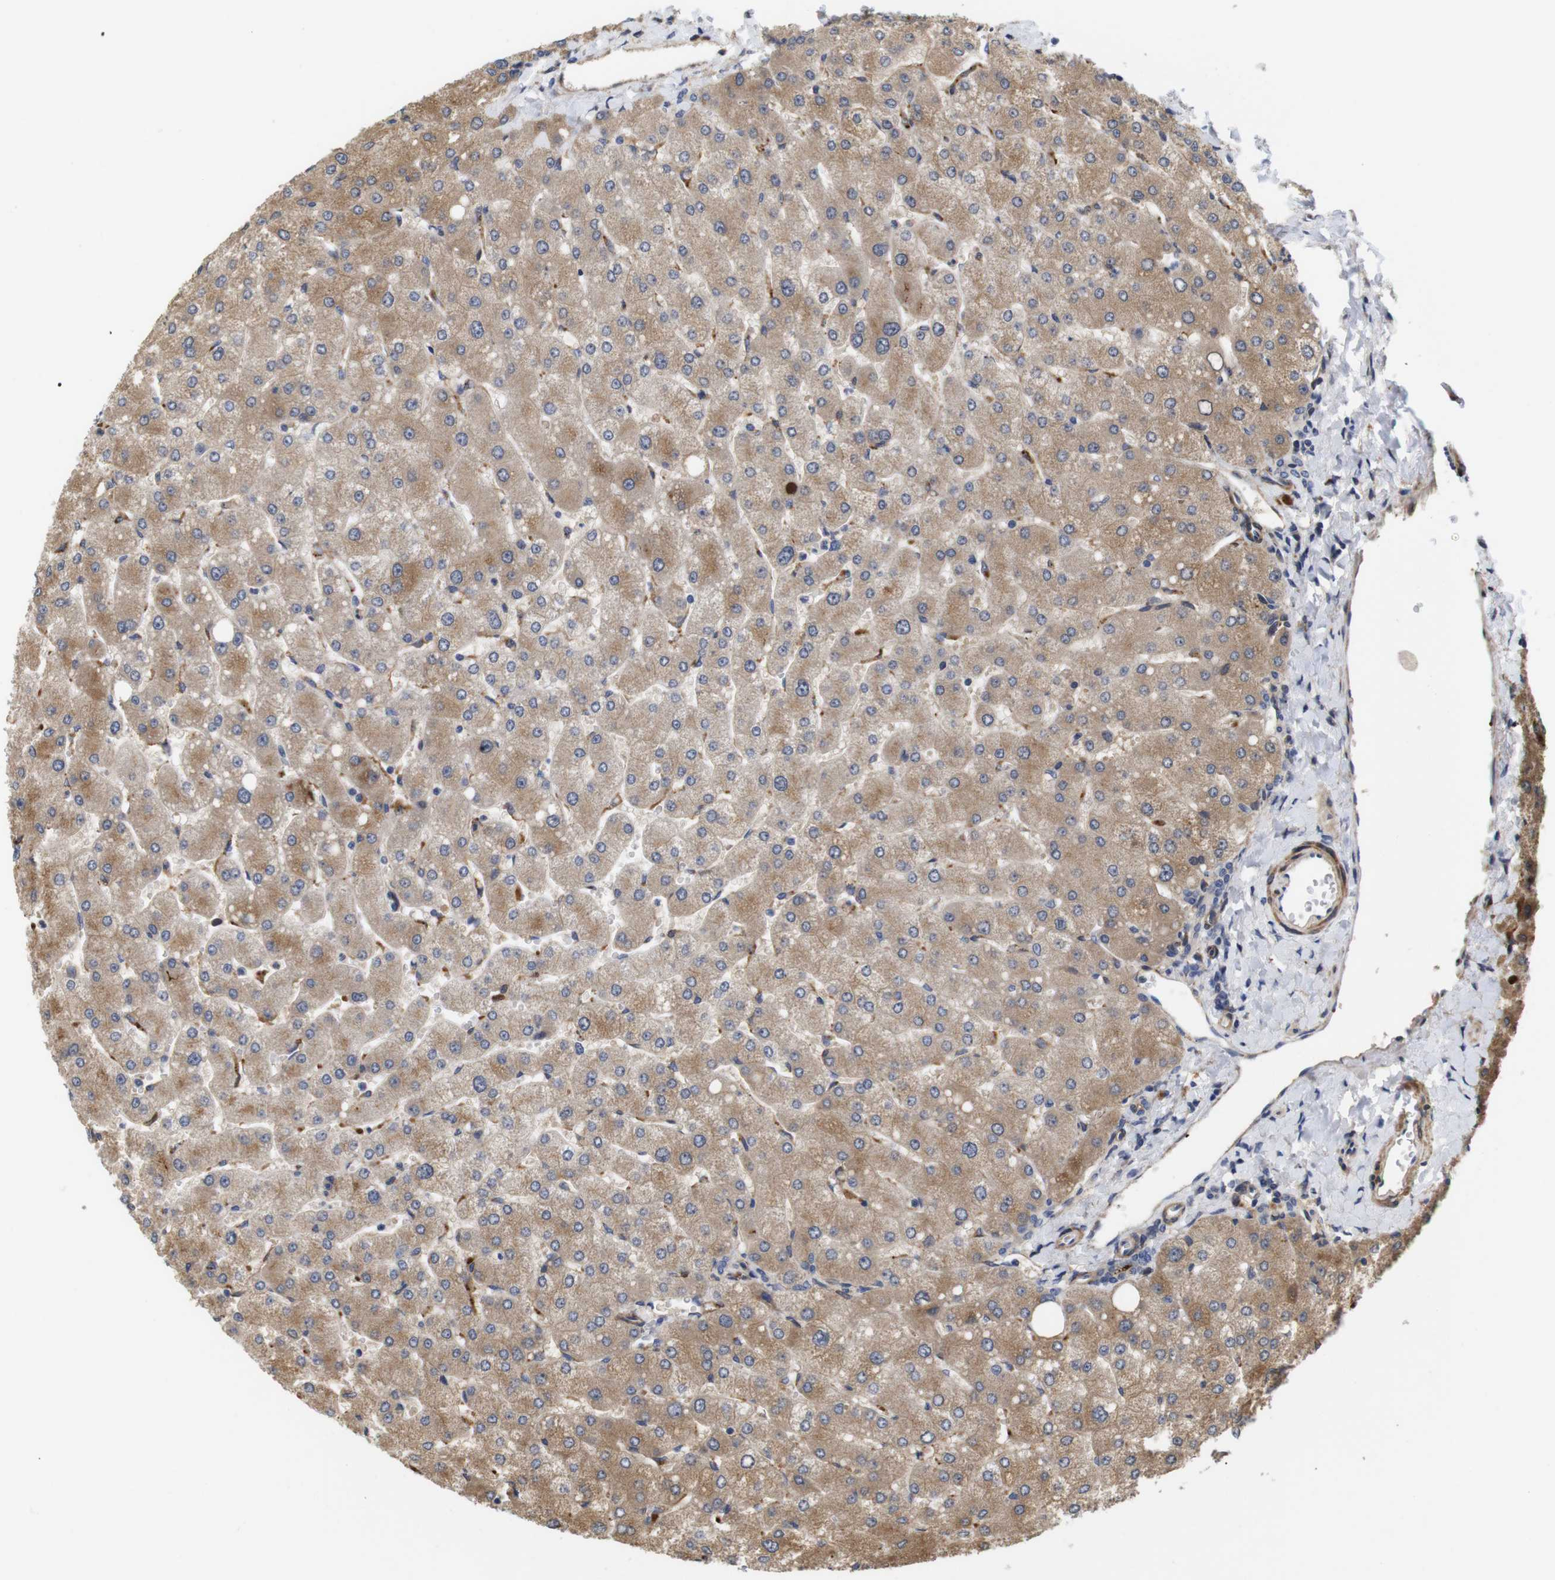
{"staining": {"intensity": "negative", "quantity": "none", "location": "none"}, "tissue": "liver", "cell_type": "Cholangiocytes", "image_type": "normal", "snomed": [{"axis": "morphology", "description": "Normal tissue, NOS"}, {"axis": "topography", "description": "Liver"}], "caption": "A photomicrograph of liver stained for a protein shows no brown staining in cholangiocytes.", "gene": "SPRY3", "patient": {"sex": "male", "age": 55}}